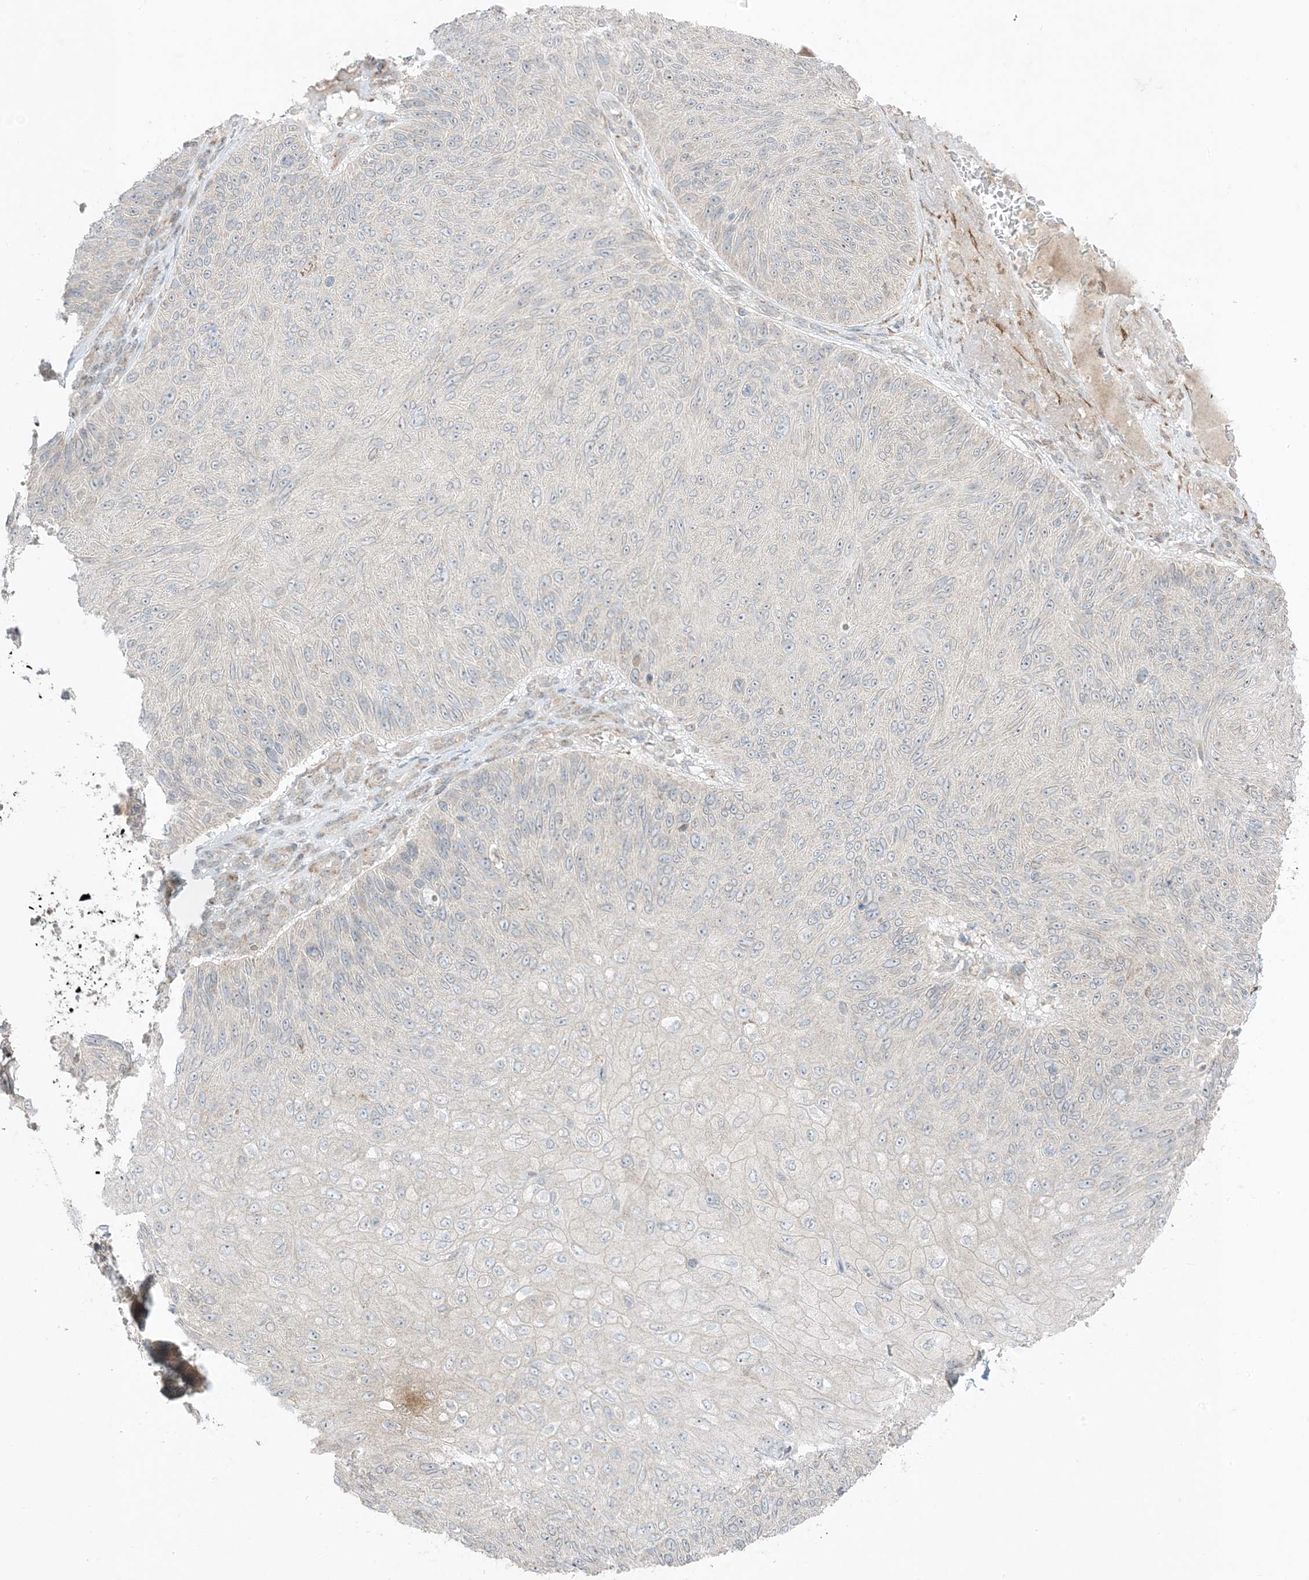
{"staining": {"intensity": "negative", "quantity": "none", "location": "none"}, "tissue": "skin cancer", "cell_type": "Tumor cells", "image_type": "cancer", "snomed": [{"axis": "morphology", "description": "Squamous cell carcinoma, NOS"}, {"axis": "topography", "description": "Skin"}], "caption": "Immunohistochemistry of human skin cancer (squamous cell carcinoma) shows no positivity in tumor cells.", "gene": "ODC1", "patient": {"sex": "female", "age": 88}}